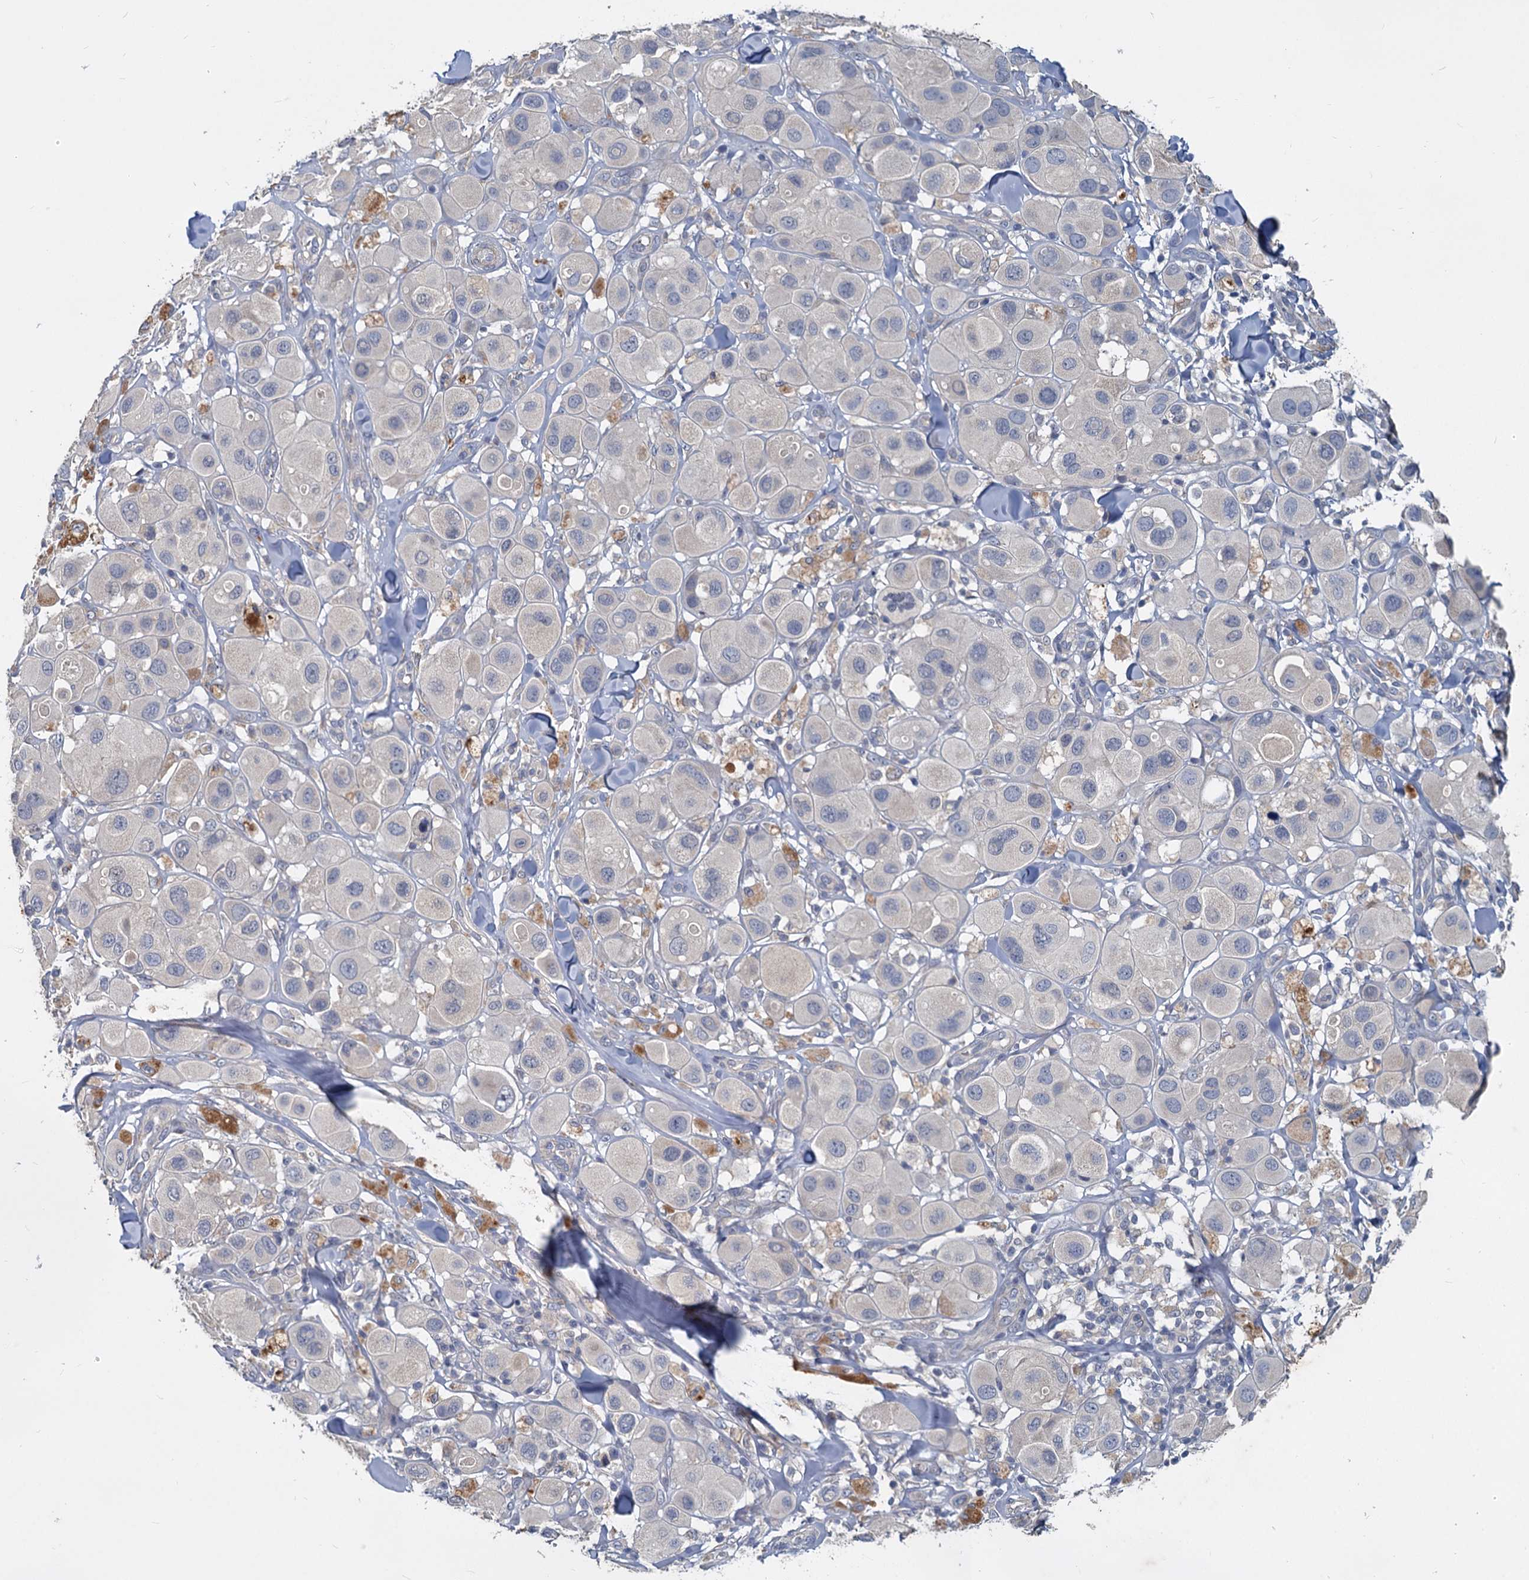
{"staining": {"intensity": "negative", "quantity": "none", "location": "none"}, "tissue": "melanoma", "cell_type": "Tumor cells", "image_type": "cancer", "snomed": [{"axis": "morphology", "description": "Malignant melanoma, Metastatic site"}, {"axis": "topography", "description": "Skin"}], "caption": "The histopathology image displays no staining of tumor cells in malignant melanoma (metastatic site).", "gene": "SLC2A7", "patient": {"sex": "male", "age": 41}}